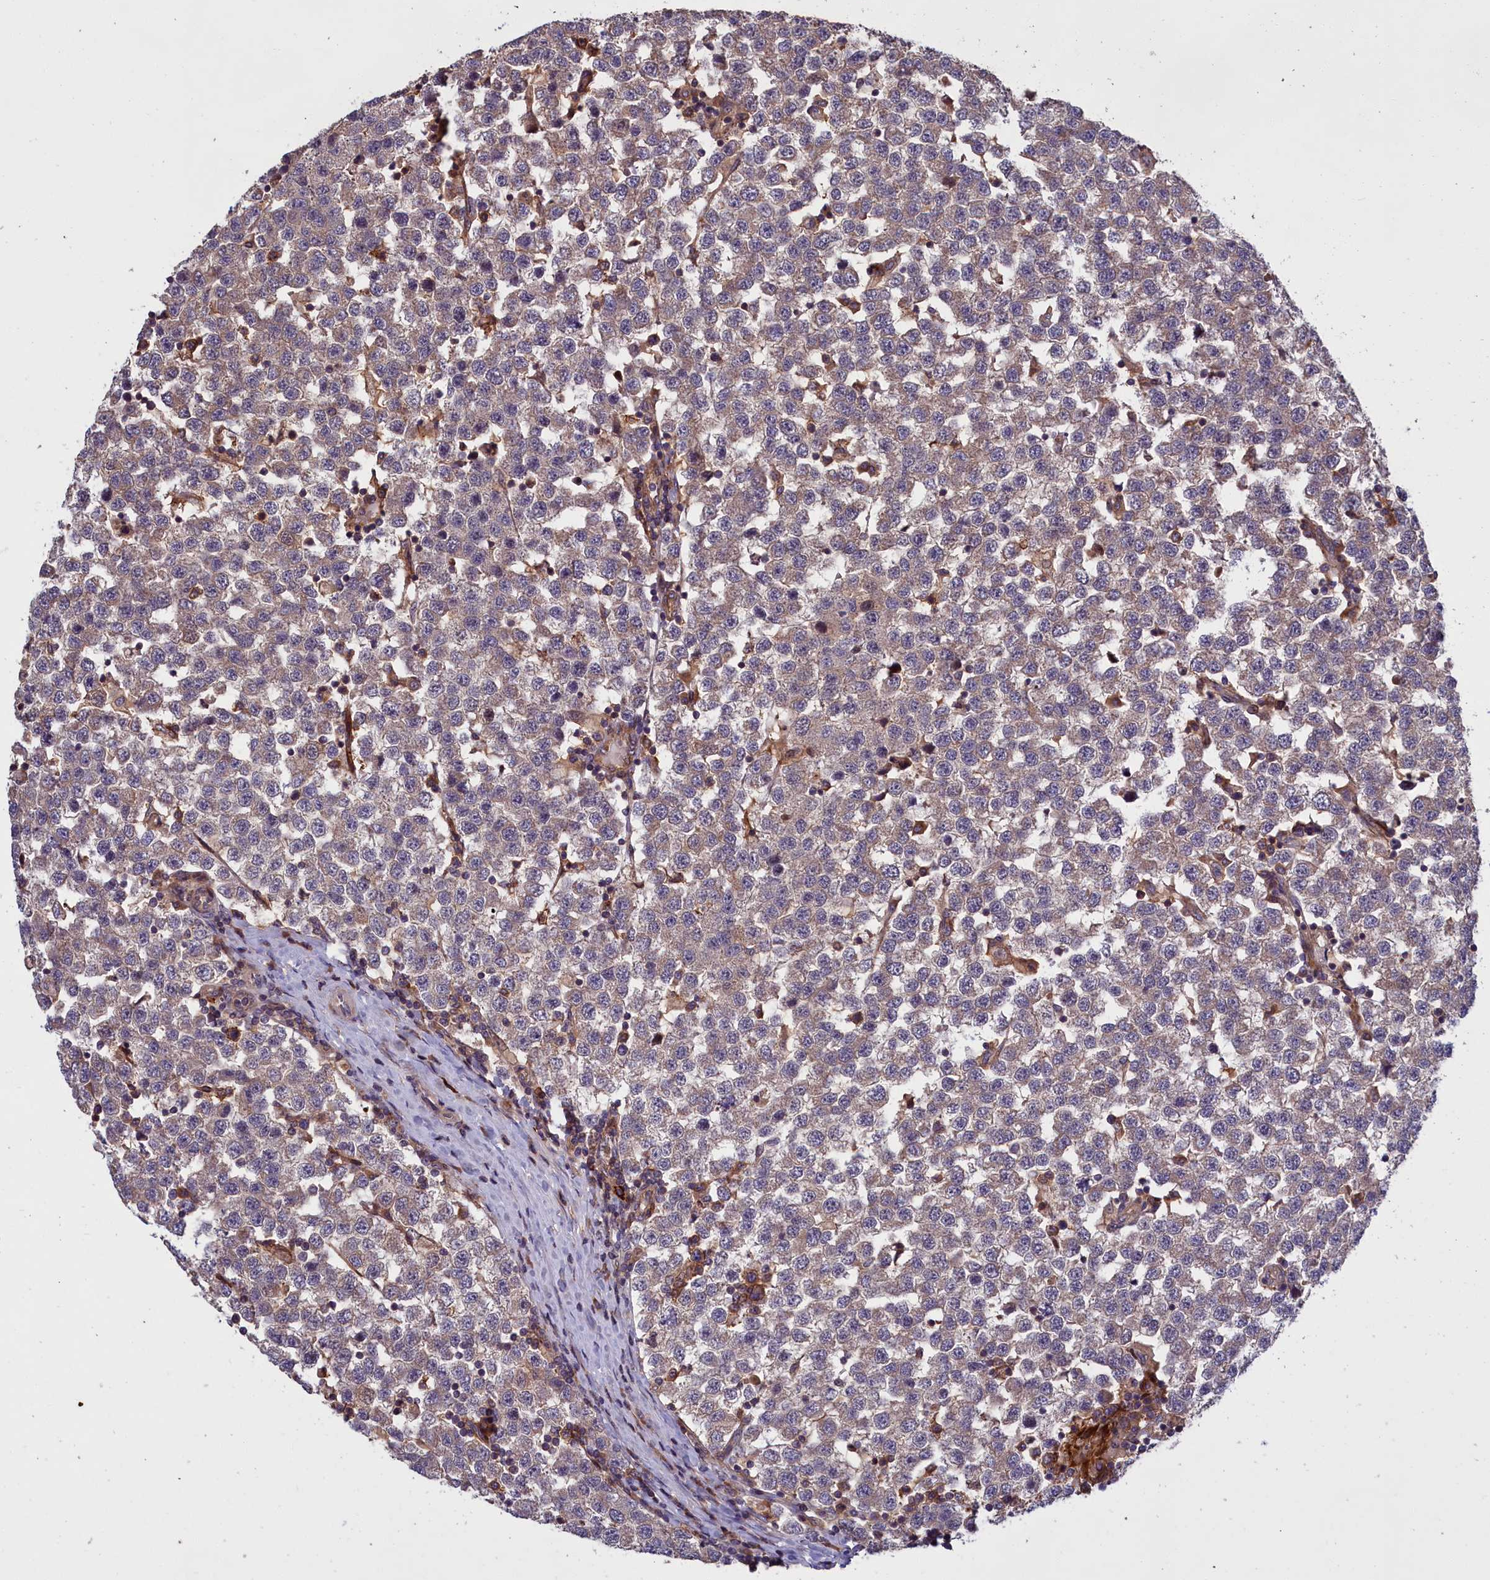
{"staining": {"intensity": "moderate", "quantity": "25%-75%", "location": "cytoplasmic/membranous"}, "tissue": "testis cancer", "cell_type": "Tumor cells", "image_type": "cancer", "snomed": [{"axis": "morphology", "description": "Seminoma, NOS"}, {"axis": "topography", "description": "Testis"}], "caption": "Human testis cancer stained for a protein (brown) displays moderate cytoplasmic/membranous positive staining in approximately 25%-75% of tumor cells.", "gene": "DENND1B", "patient": {"sex": "male", "age": 34}}